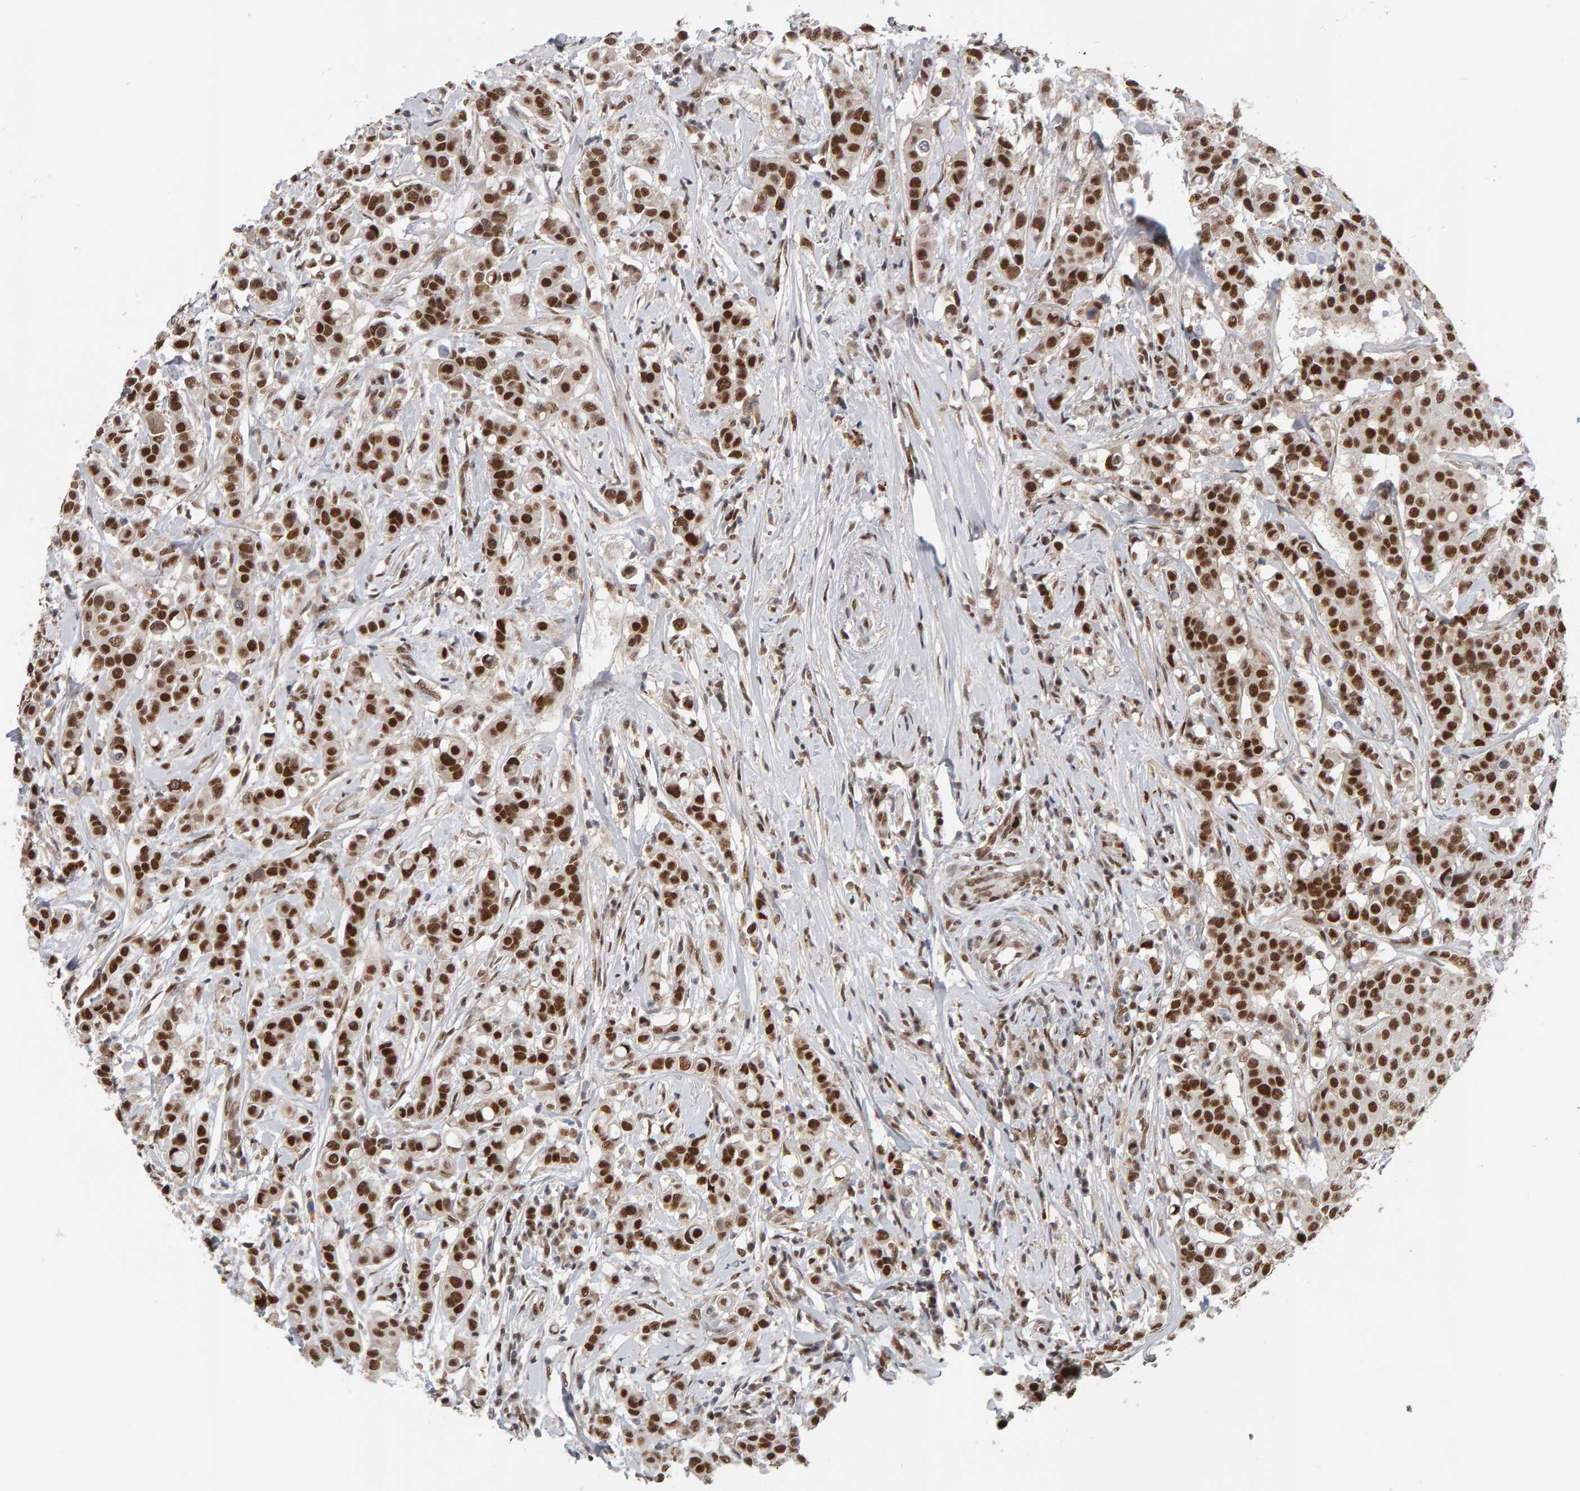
{"staining": {"intensity": "strong", "quantity": ">75%", "location": "nuclear"}, "tissue": "breast cancer", "cell_type": "Tumor cells", "image_type": "cancer", "snomed": [{"axis": "morphology", "description": "Duct carcinoma"}, {"axis": "topography", "description": "Breast"}], "caption": "An IHC image of neoplastic tissue is shown. Protein staining in brown labels strong nuclear positivity in breast infiltrating ductal carcinoma within tumor cells.", "gene": "ATF7IP", "patient": {"sex": "female", "age": 27}}